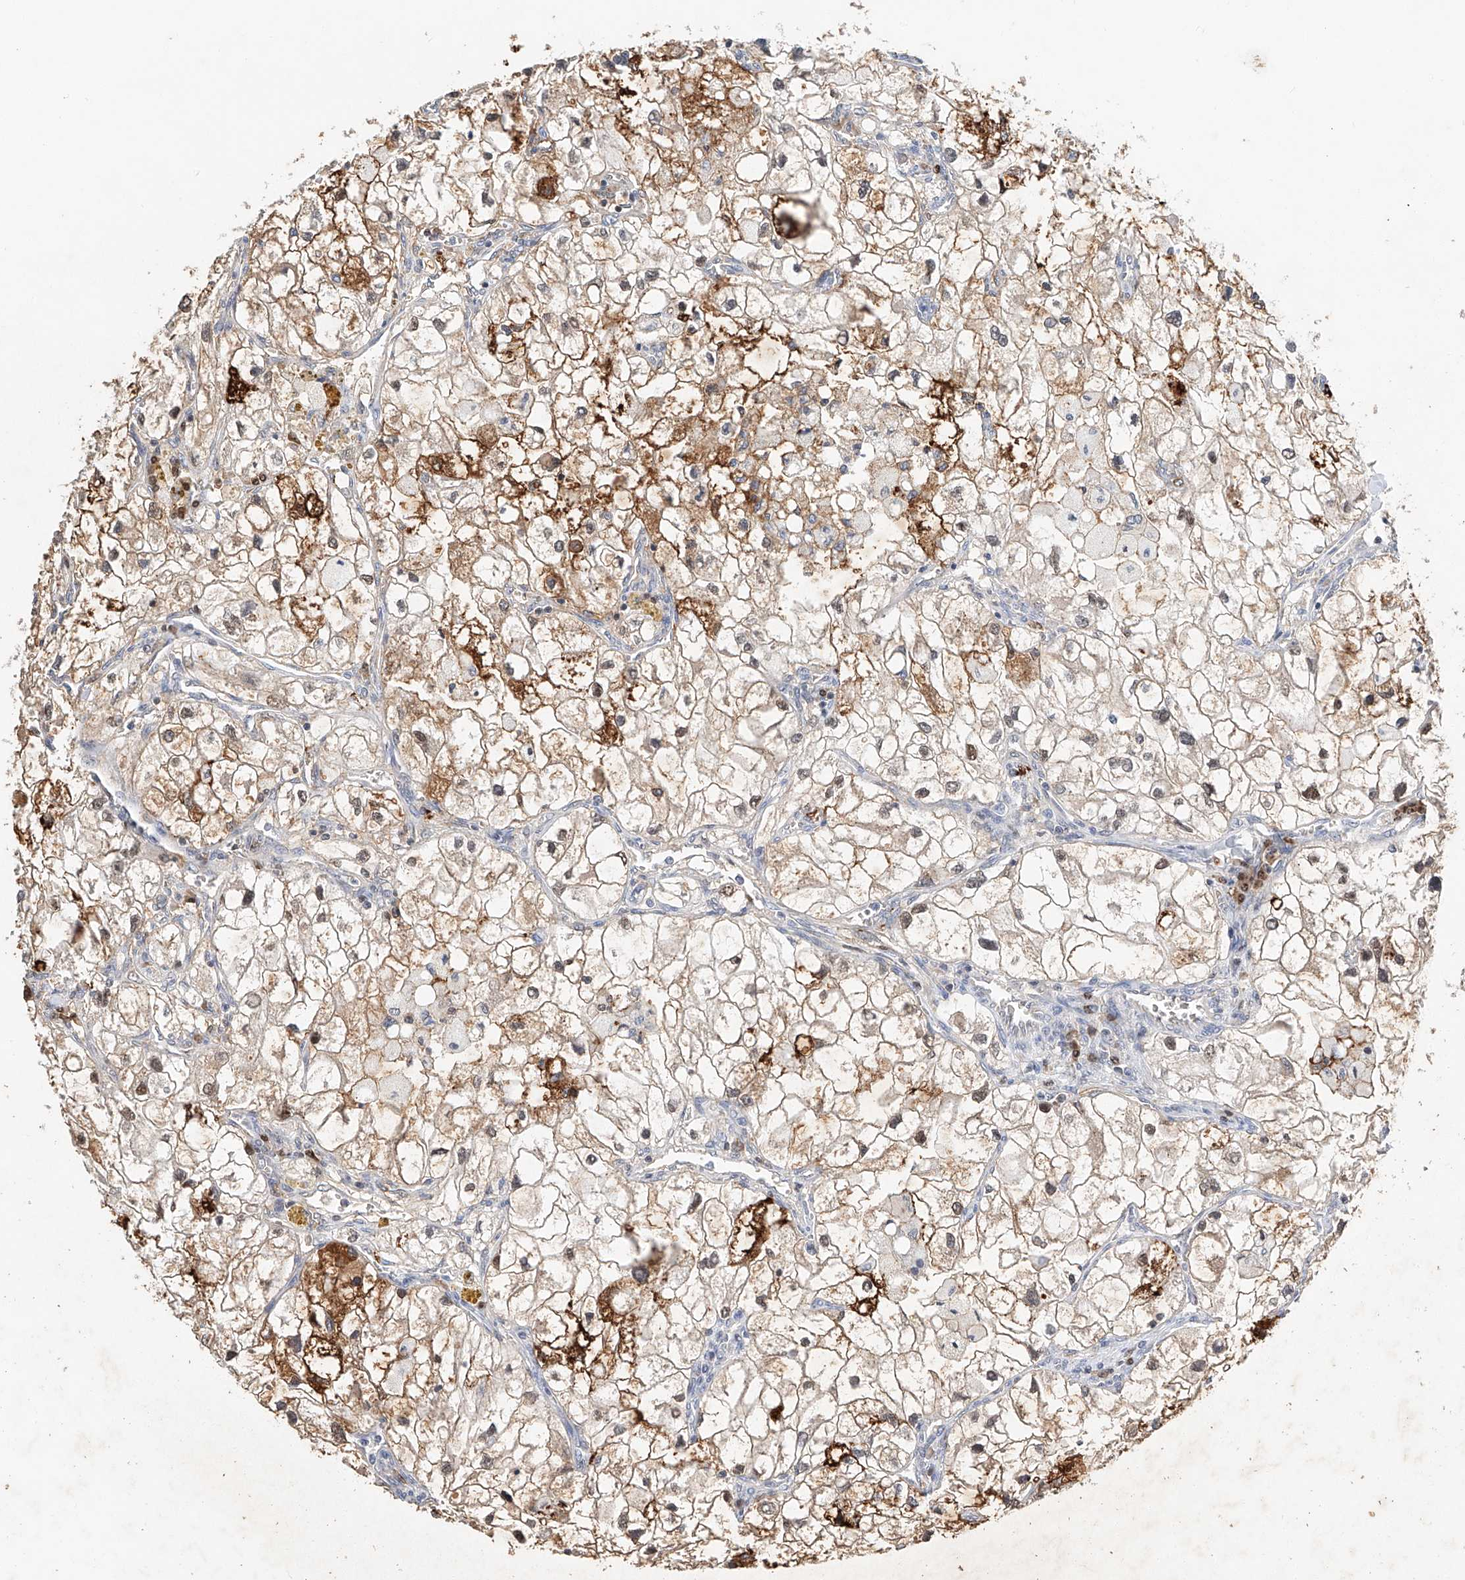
{"staining": {"intensity": "moderate", "quantity": ">75%", "location": "cytoplasmic/membranous"}, "tissue": "renal cancer", "cell_type": "Tumor cells", "image_type": "cancer", "snomed": [{"axis": "morphology", "description": "Adenocarcinoma, NOS"}, {"axis": "topography", "description": "Kidney"}], "caption": "Protein expression analysis of human renal adenocarcinoma reveals moderate cytoplasmic/membranous expression in approximately >75% of tumor cells. Immunohistochemistry (ihc) stains the protein in brown and the nuclei are stained blue.", "gene": "CTDP1", "patient": {"sex": "female", "age": 70}}